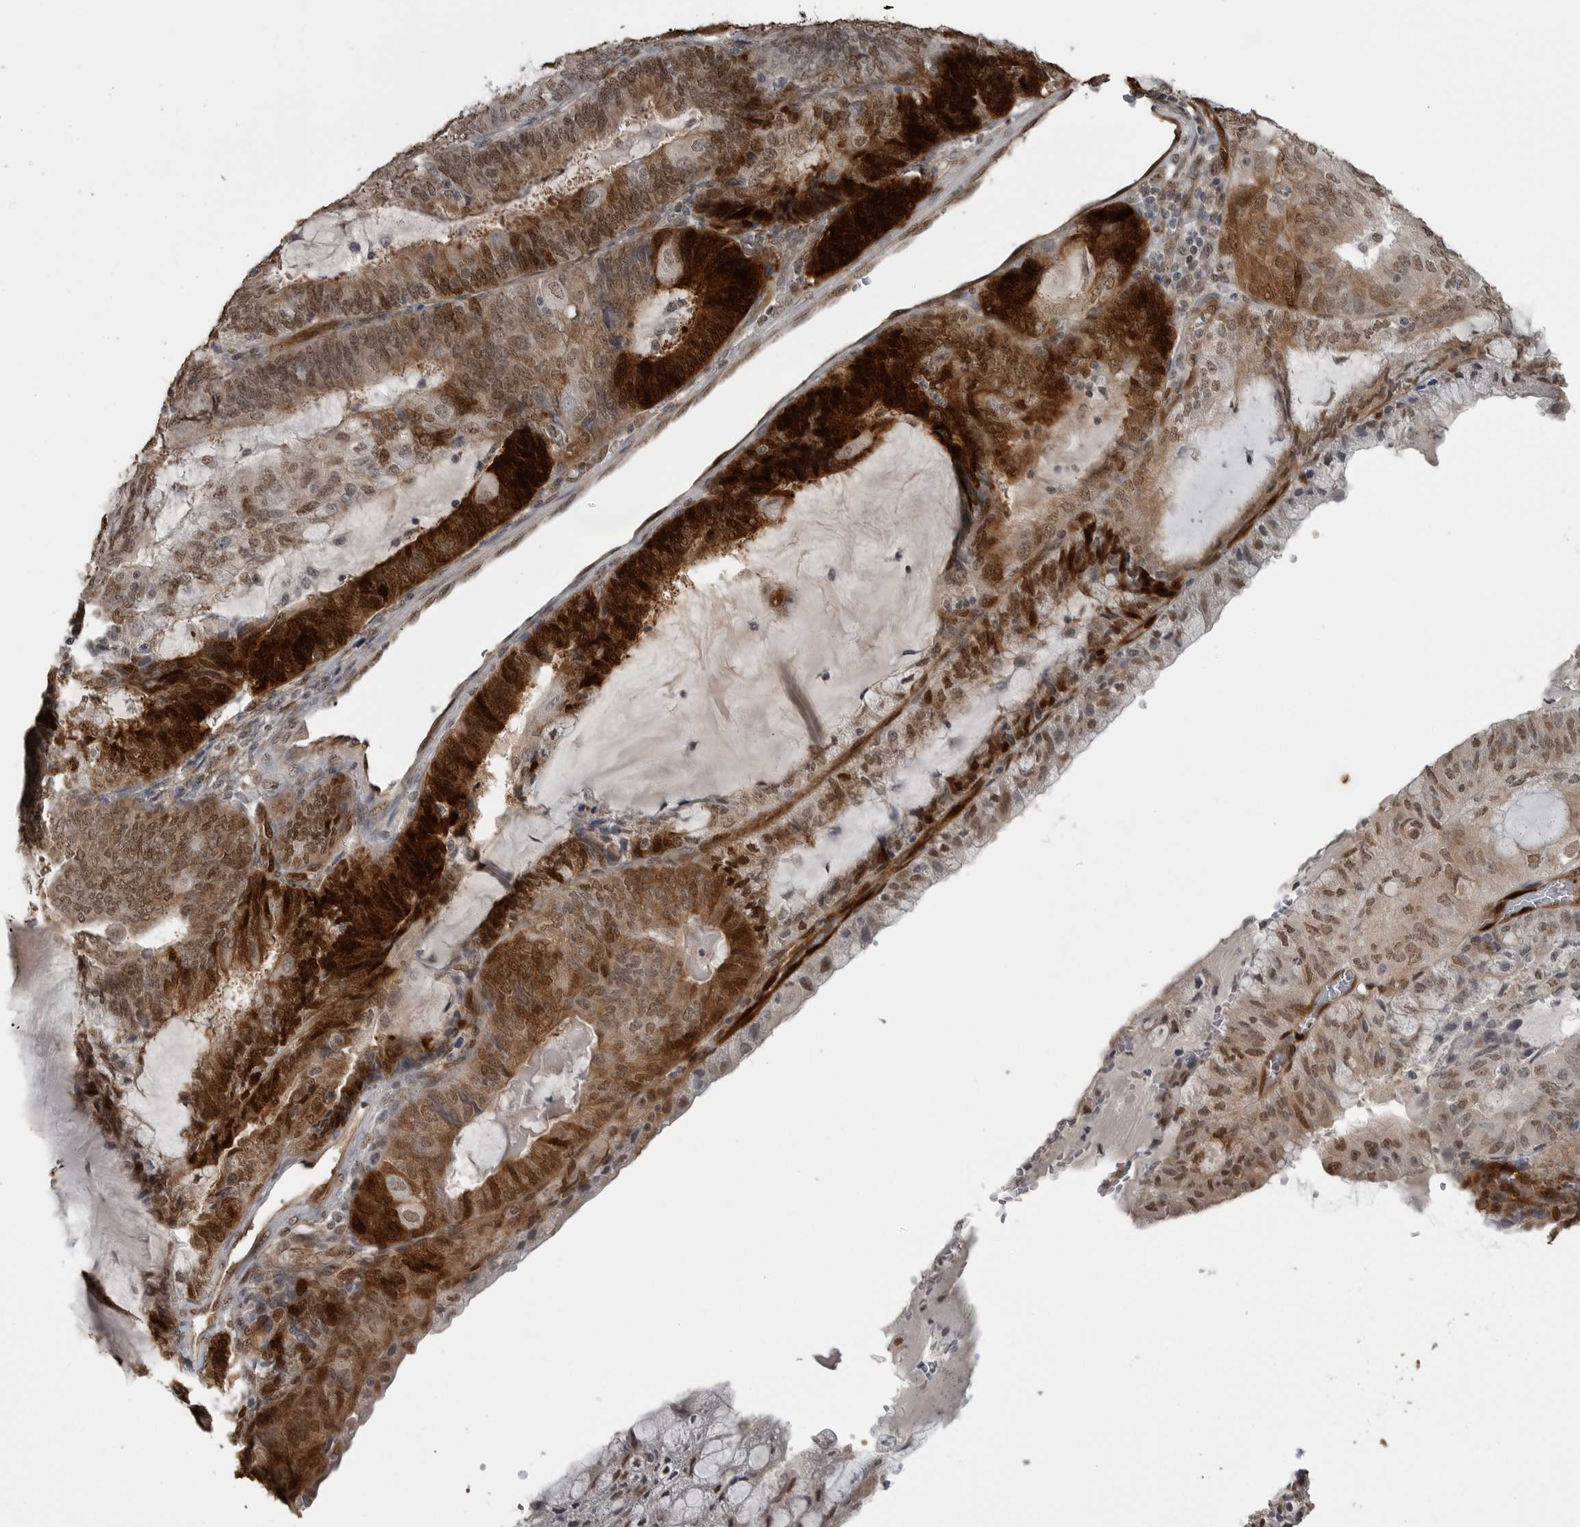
{"staining": {"intensity": "strong", "quantity": ">75%", "location": "cytoplasmic/membranous,nuclear"}, "tissue": "endometrial cancer", "cell_type": "Tumor cells", "image_type": "cancer", "snomed": [{"axis": "morphology", "description": "Adenocarcinoma, NOS"}, {"axis": "topography", "description": "Endometrium"}], "caption": "Protein staining of adenocarcinoma (endometrial) tissue shows strong cytoplasmic/membranous and nuclear expression in about >75% of tumor cells.", "gene": "SMAD2", "patient": {"sex": "female", "age": 81}}